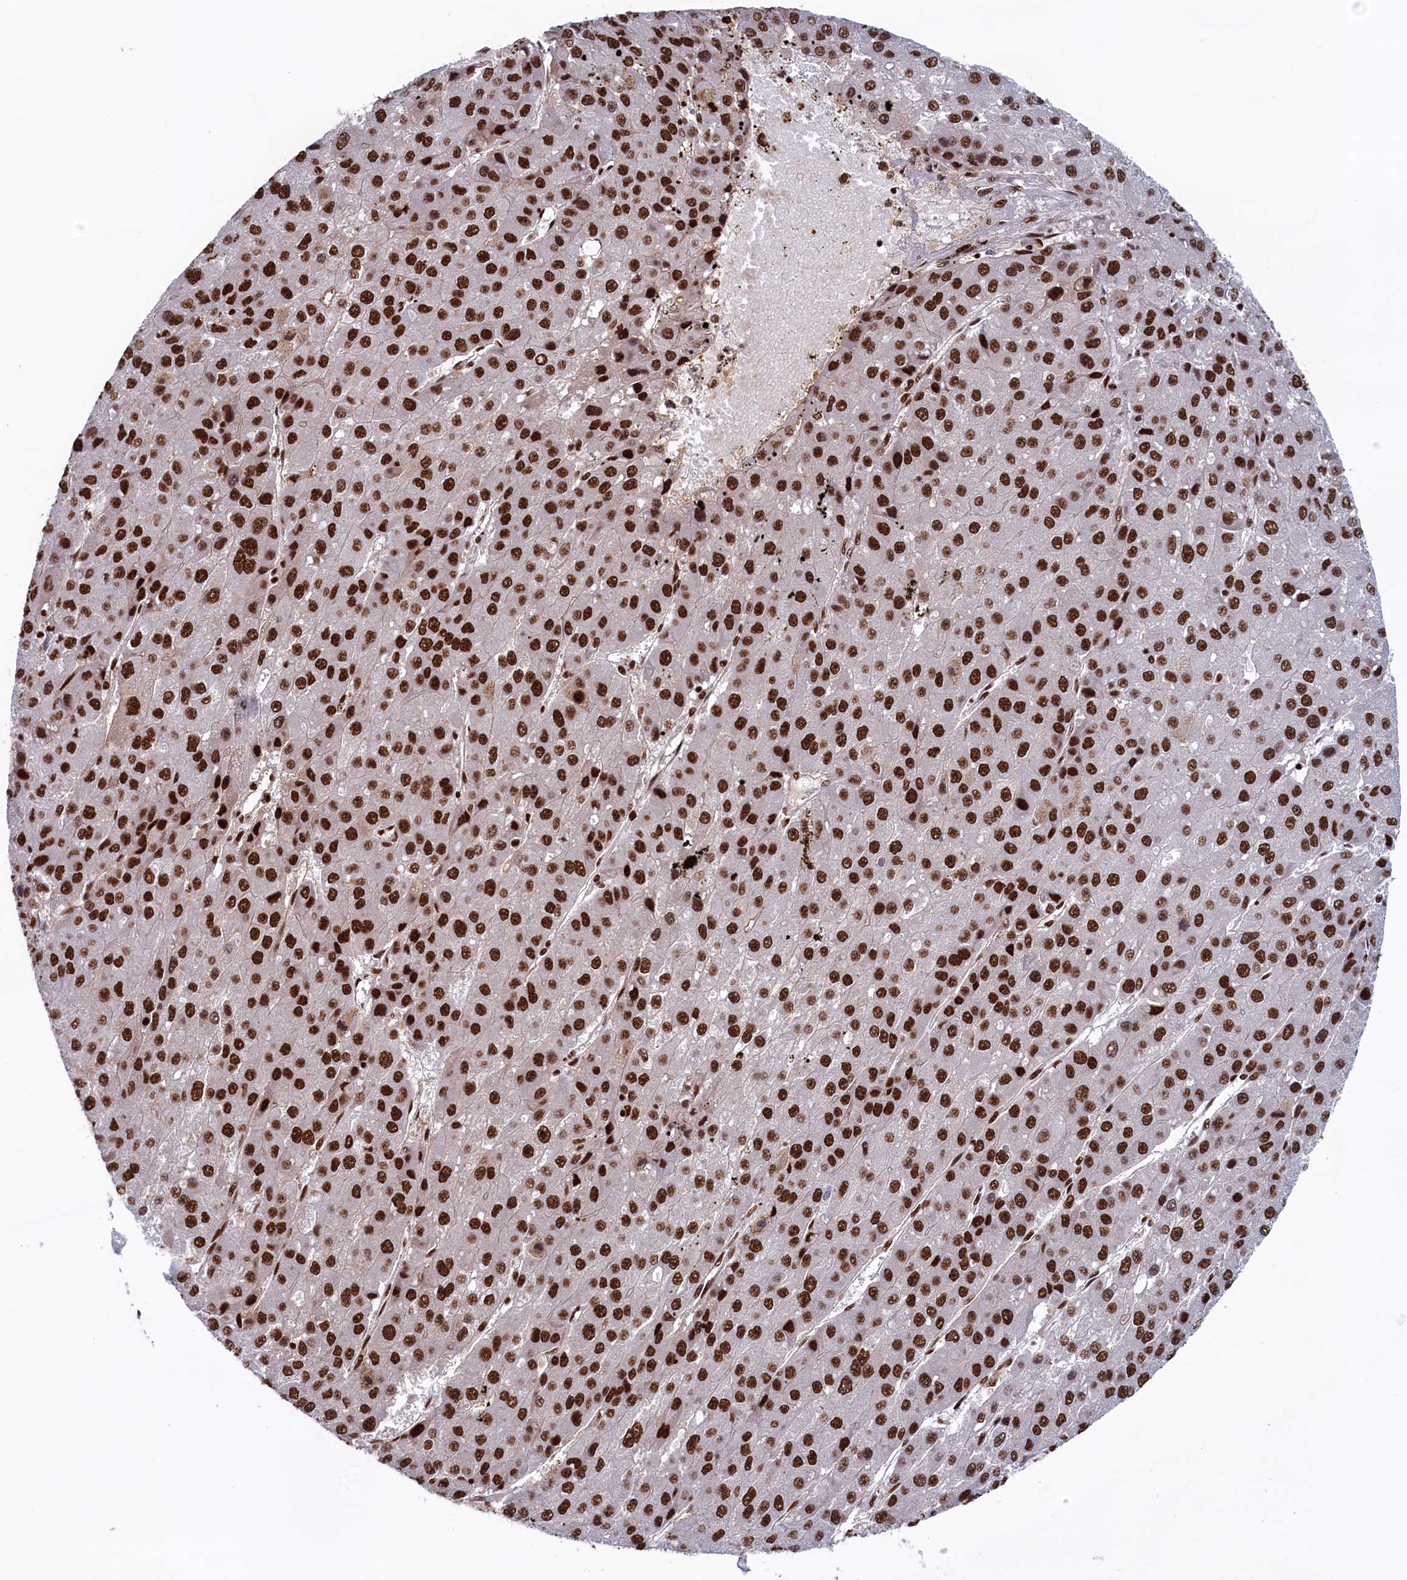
{"staining": {"intensity": "strong", "quantity": ">75%", "location": "nuclear"}, "tissue": "liver cancer", "cell_type": "Tumor cells", "image_type": "cancer", "snomed": [{"axis": "morphology", "description": "Carcinoma, Hepatocellular, NOS"}, {"axis": "topography", "description": "Liver"}], "caption": "Immunohistochemistry (IHC) (DAB (3,3'-diaminobenzidine)) staining of liver cancer (hepatocellular carcinoma) displays strong nuclear protein expression in about >75% of tumor cells.", "gene": "ZC3H18", "patient": {"sex": "female", "age": 73}}